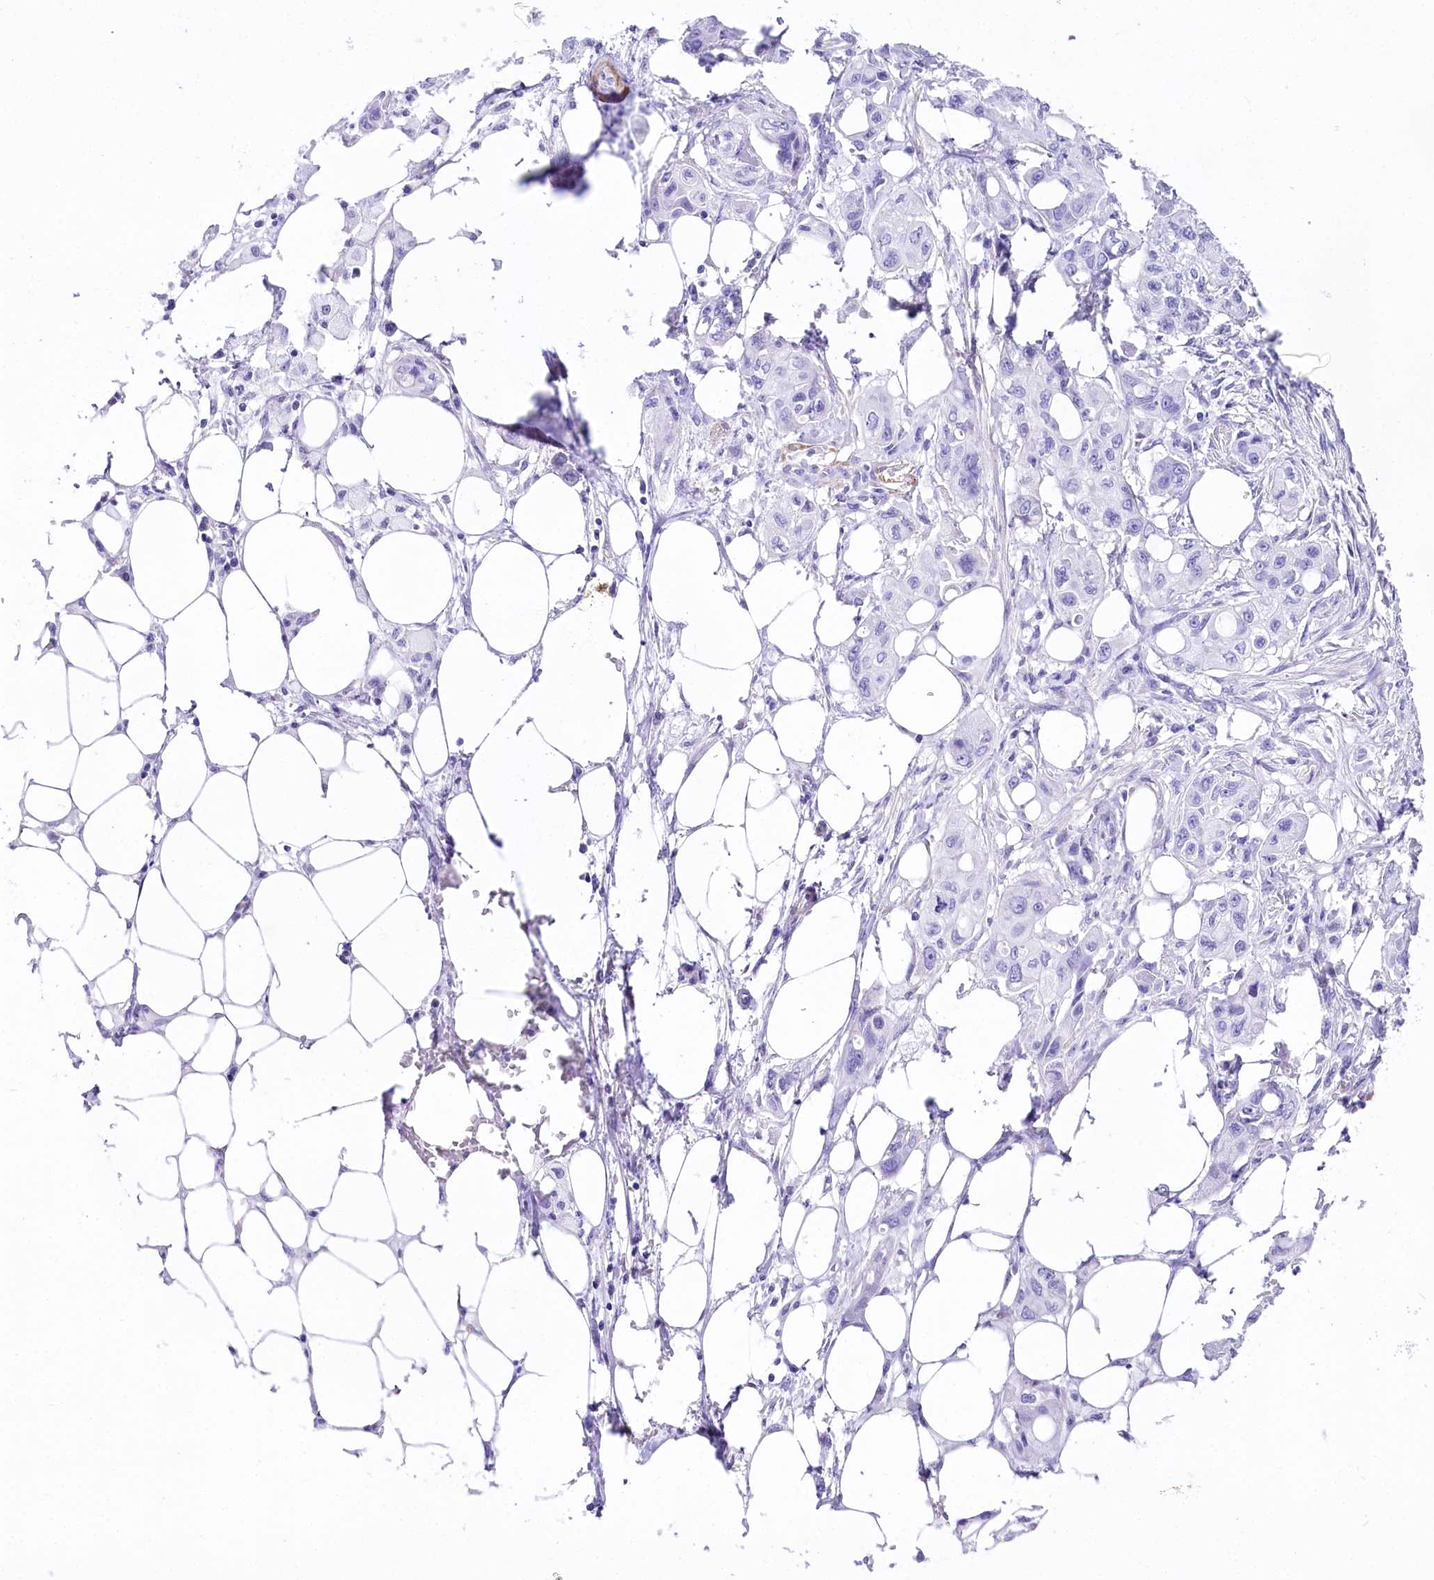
{"staining": {"intensity": "negative", "quantity": "none", "location": "none"}, "tissue": "pancreatic cancer", "cell_type": "Tumor cells", "image_type": "cancer", "snomed": [{"axis": "morphology", "description": "Adenocarcinoma, NOS"}, {"axis": "topography", "description": "Pancreas"}], "caption": "Pancreatic adenocarcinoma was stained to show a protein in brown. There is no significant staining in tumor cells.", "gene": "CSN3", "patient": {"sex": "male", "age": 75}}